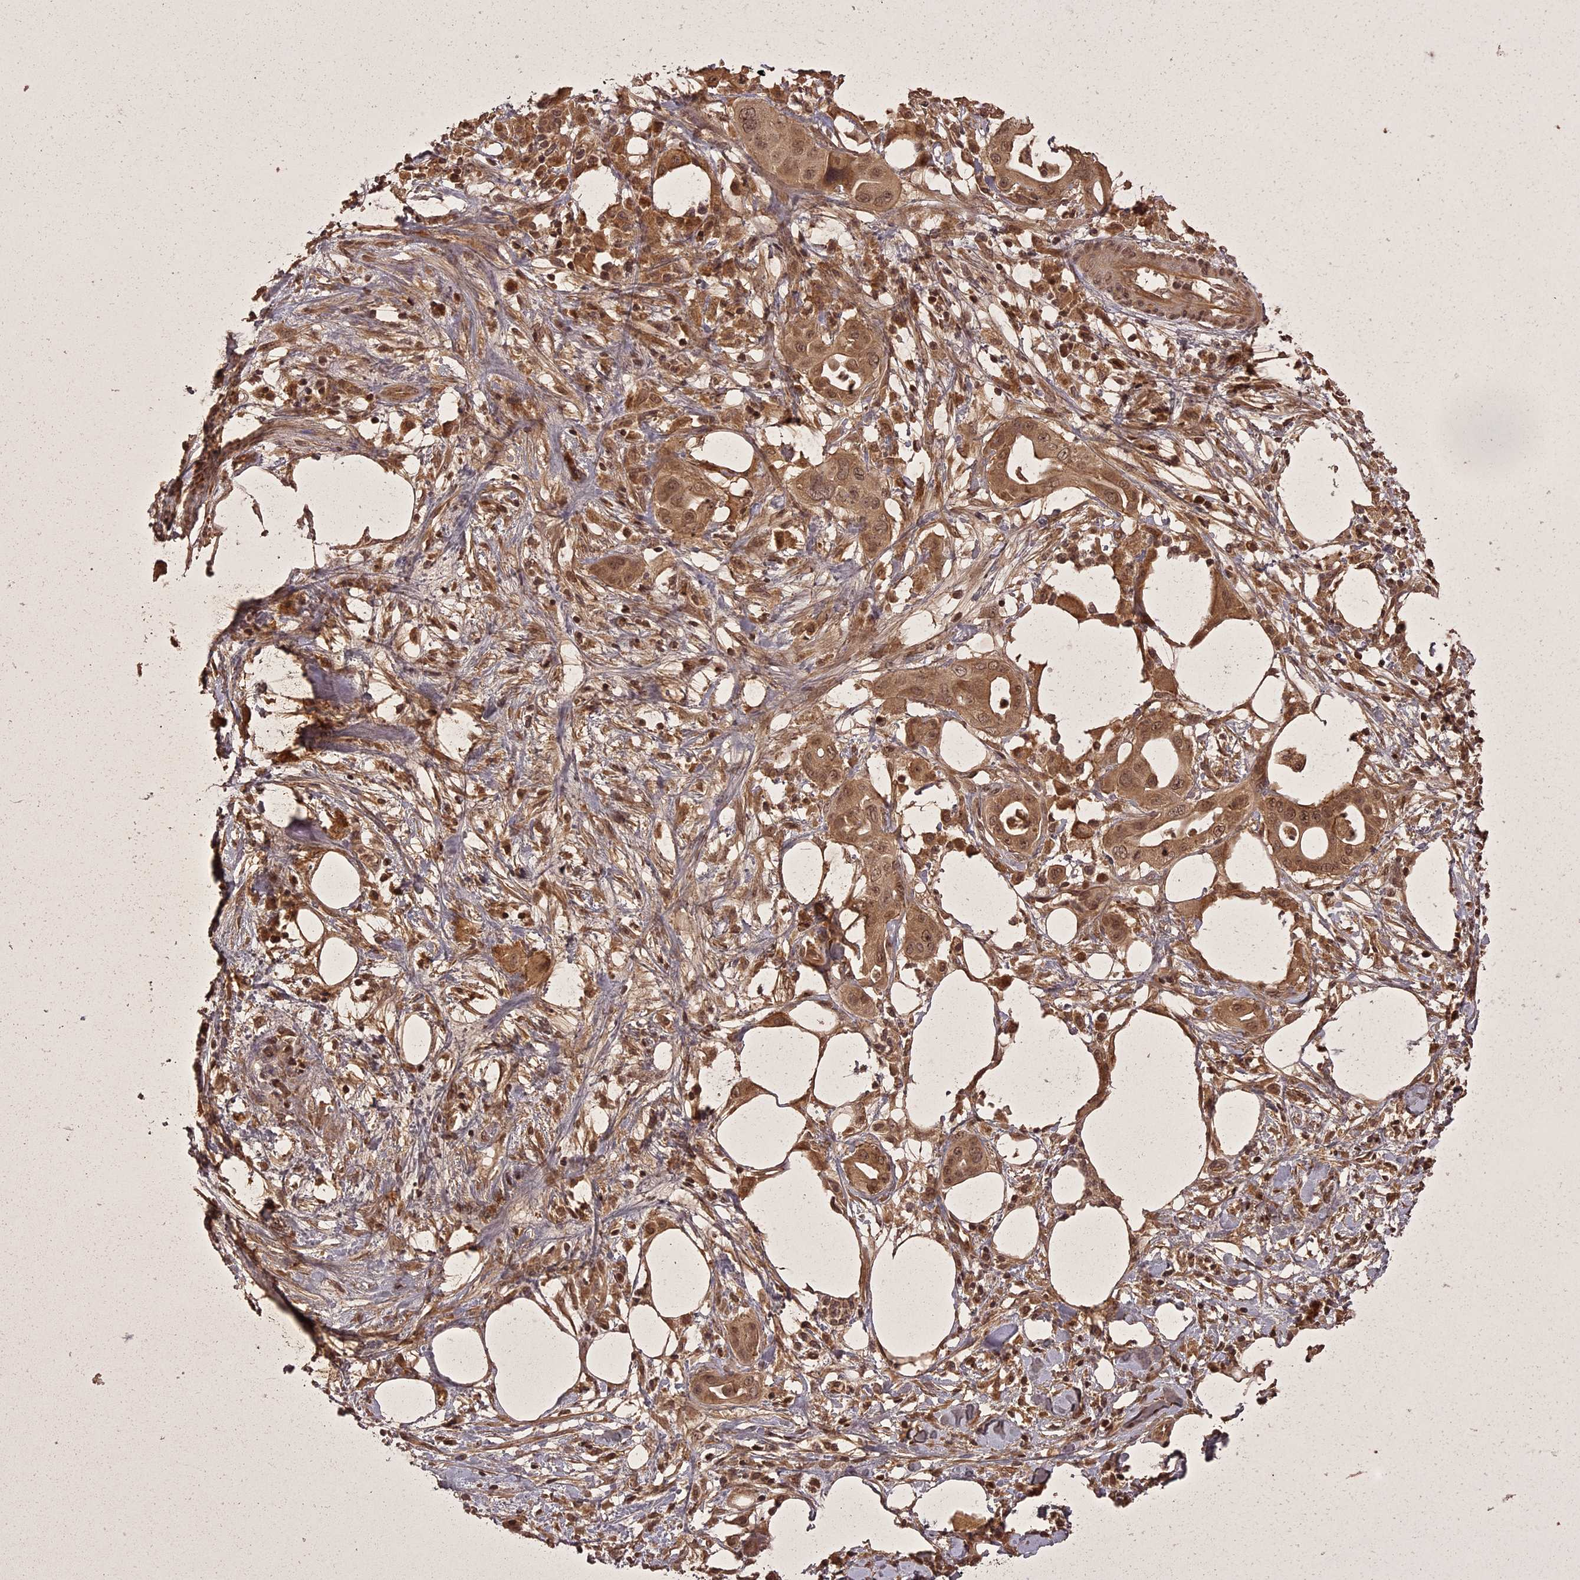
{"staining": {"intensity": "moderate", "quantity": ">75%", "location": "cytoplasmic/membranous,nuclear"}, "tissue": "pancreatic cancer", "cell_type": "Tumor cells", "image_type": "cancer", "snomed": [{"axis": "morphology", "description": "Adenocarcinoma, NOS"}, {"axis": "topography", "description": "Pancreas"}], "caption": "Pancreatic cancer was stained to show a protein in brown. There is medium levels of moderate cytoplasmic/membranous and nuclear staining in approximately >75% of tumor cells.", "gene": "ING5", "patient": {"sex": "male", "age": 68}}